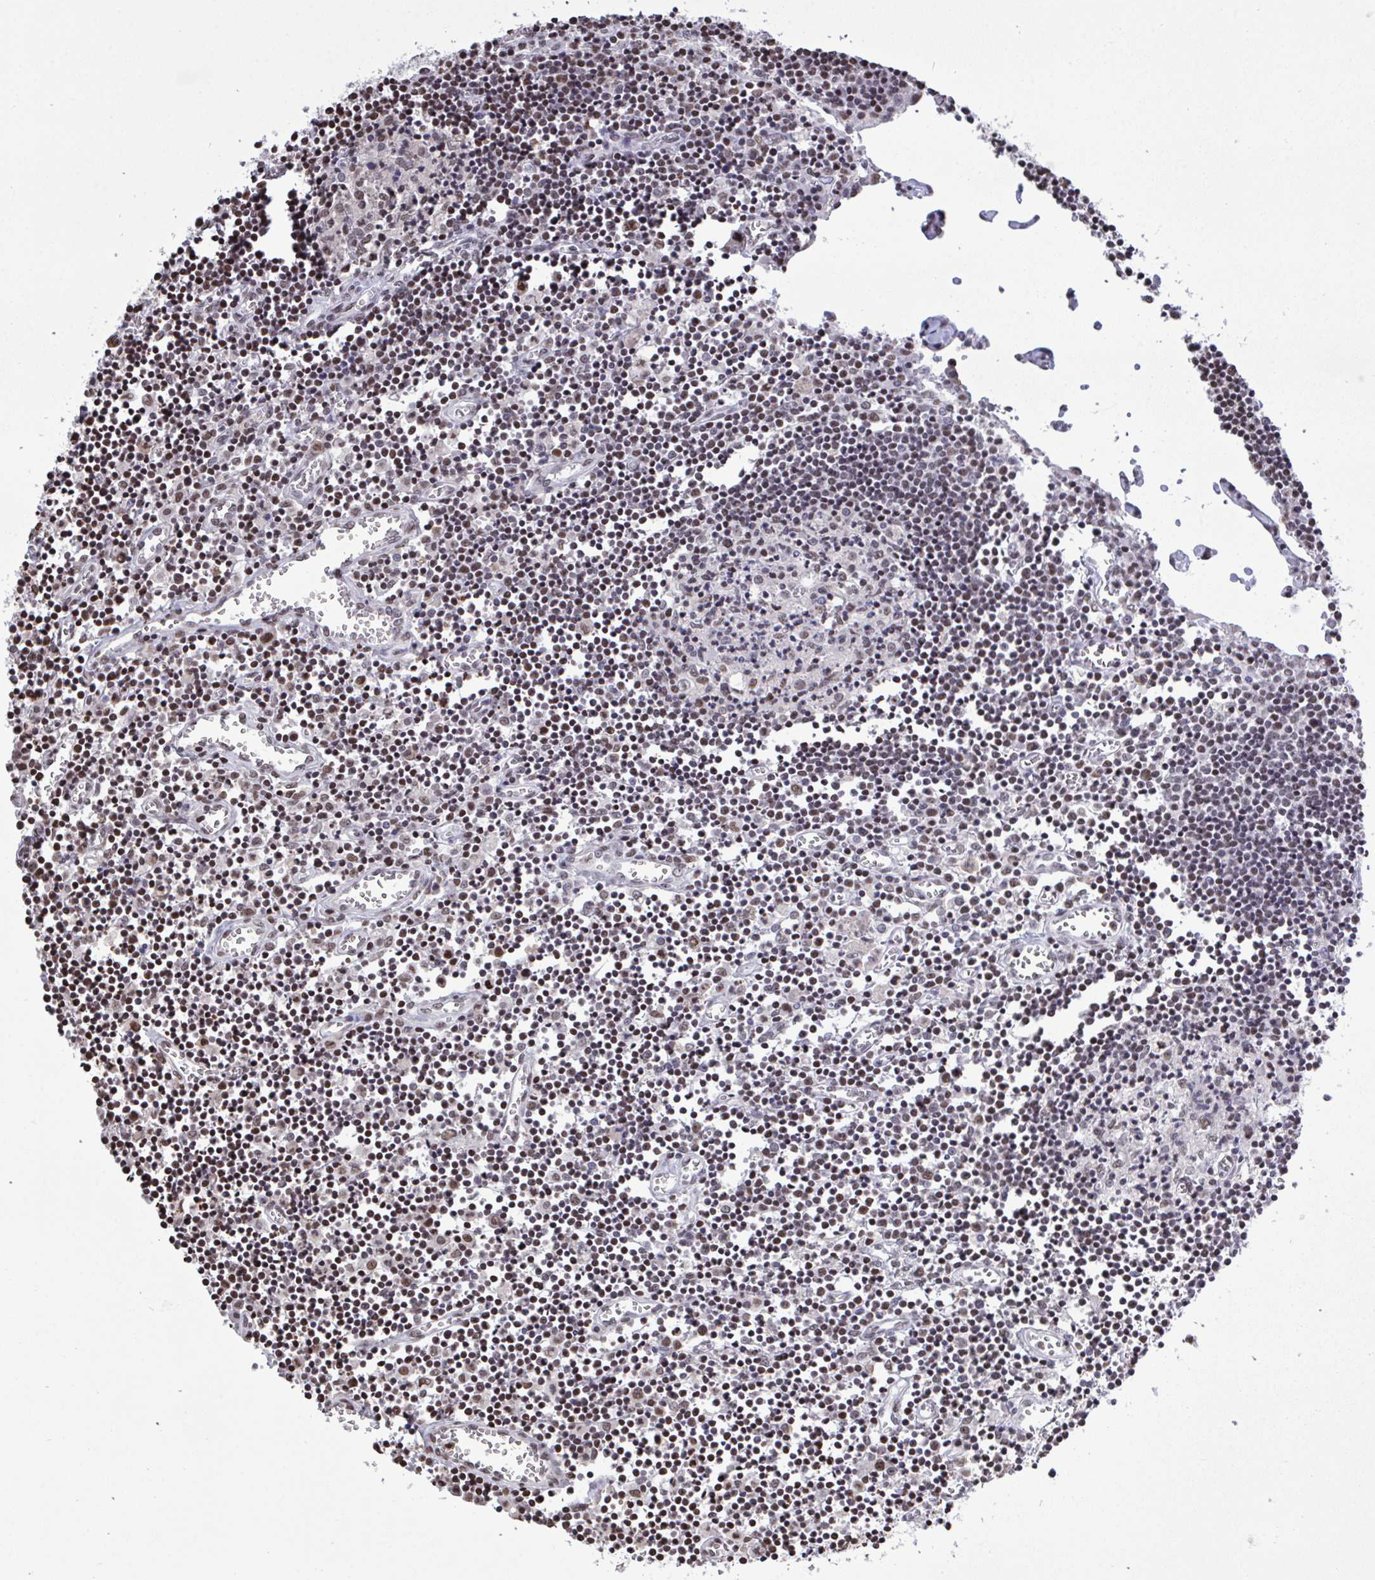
{"staining": {"intensity": "moderate", "quantity": "<25%", "location": "nuclear"}, "tissue": "lymph node", "cell_type": "Germinal center cells", "image_type": "normal", "snomed": [{"axis": "morphology", "description": "Normal tissue, NOS"}, {"axis": "topography", "description": "Lymph node"}], "caption": "An immunohistochemistry image of normal tissue is shown. Protein staining in brown shows moderate nuclear positivity in lymph node within germinal center cells. Ihc stains the protein of interest in brown and the nuclei are stained blue.", "gene": "HNRNPDL", "patient": {"sex": "male", "age": 66}}